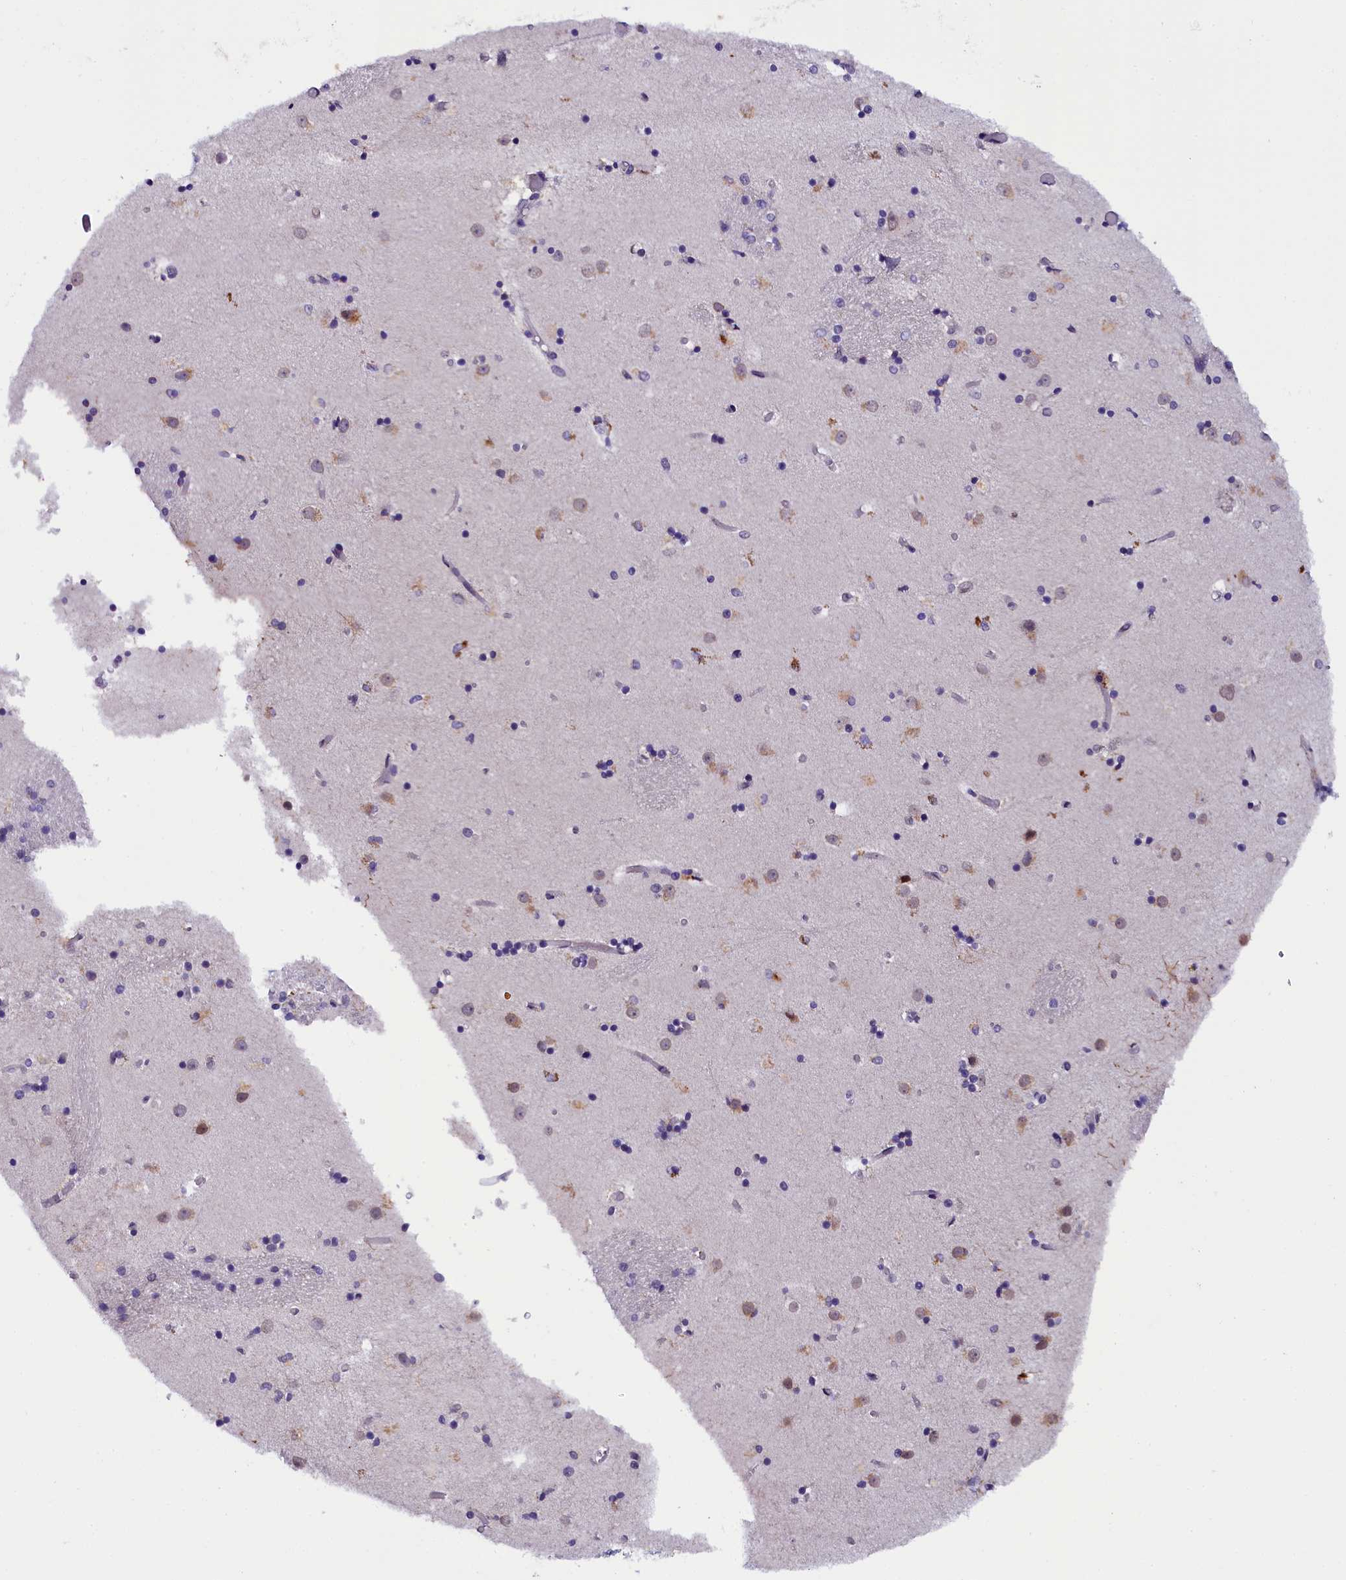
{"staining": {"intensity": "moderate", "quantity": "<25%", "location": "cytoplasmic/membranous"}, "tissue": "caudate", "cell_type": "Glial cells", "image_type": "normal", "snomed": [{"axis": "morphology", "description": "Normal tissue, NOS"}, {"axis": "topography", "description": "Lateral ventricle wall"}], "caption": "A low amount of moderate cytoplasmic/membranous staining is seen in approximately <25% of glial cells in benign caudate.", "gene": "IQCN", "patient": {"sex": "female", "age": 52}}